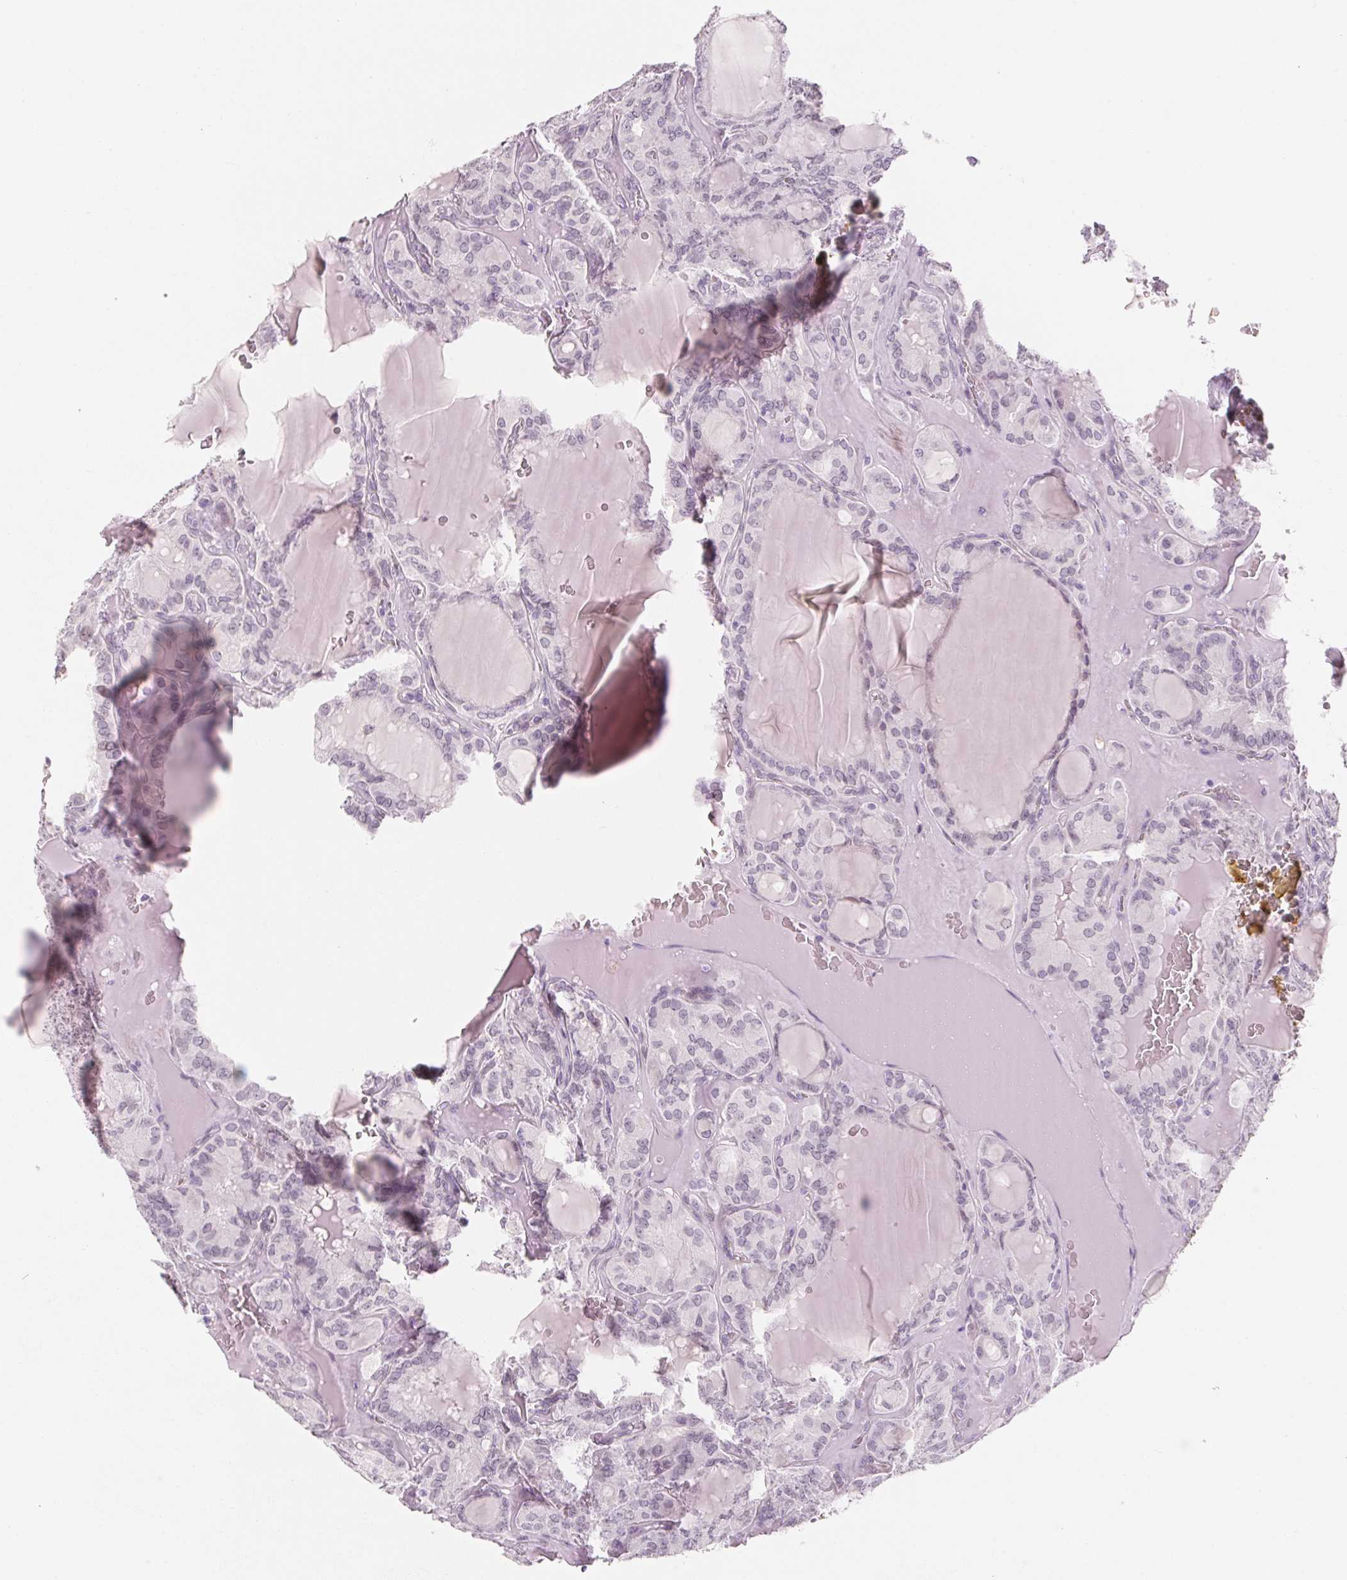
{"staining": {"intensity": "negative", "quantity": "none", "location": "none"}, "tissue": "thyroid cancer", "cell_type": "Tumor cells", "image_type": "cancer", "snomed": [{"axis": "morphology", "description": "Papillary adenocarcinoma, NOS"}, {"axis": "topography", "description": "Thyroid gland"}], "caption": "DAB (3,3'-diaminobenzidine) immunohistochemical staining of human papillary adenocarcinoma (thyroid) exhibits no significant positivity in tumor cells.", "gene": "KCNQ2", "patient": {"sex": "male", "age": 87}}